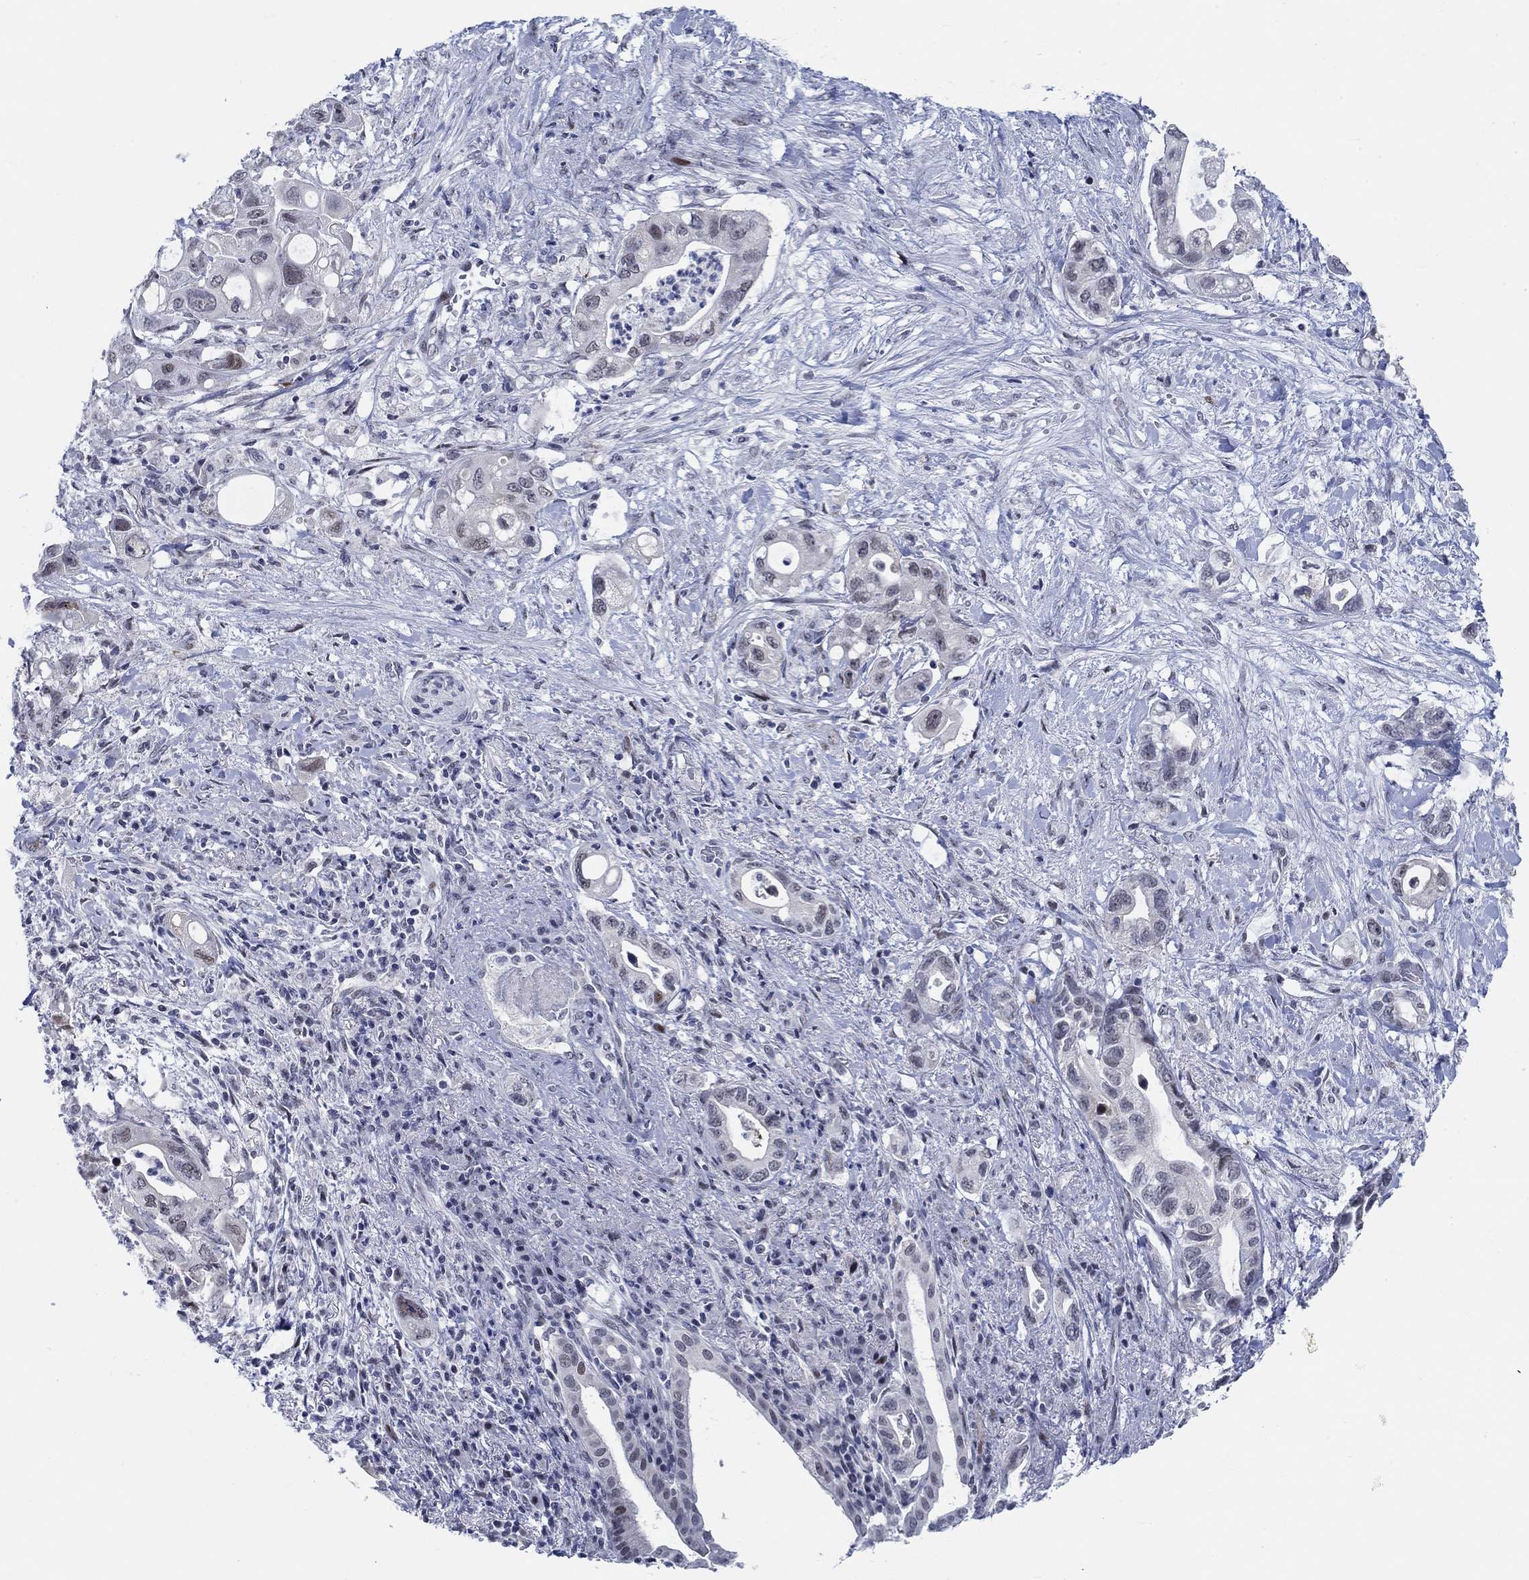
{"staining": {"intensity": "negative", "quantity": "none", "location": "none"}, "tissue": "pancreatic cancer", "cell_type": "Tumor cells", "image_type": "cancer", "snomed": [{"axis": "morphology", "description": "Adenocarcinoma, NOS"}, {"axis": "topography", "description": "Pancreas"}], "caption": "High power microscopy photomicrograph of an IHC image of adenocarcinoma (pancreatic), revealing no significant expression in tumor cells. (IHC, brightfield microscopy, high magnification).", "gene": "NEU3", "patient": {"sex": "female", "age": 72}}